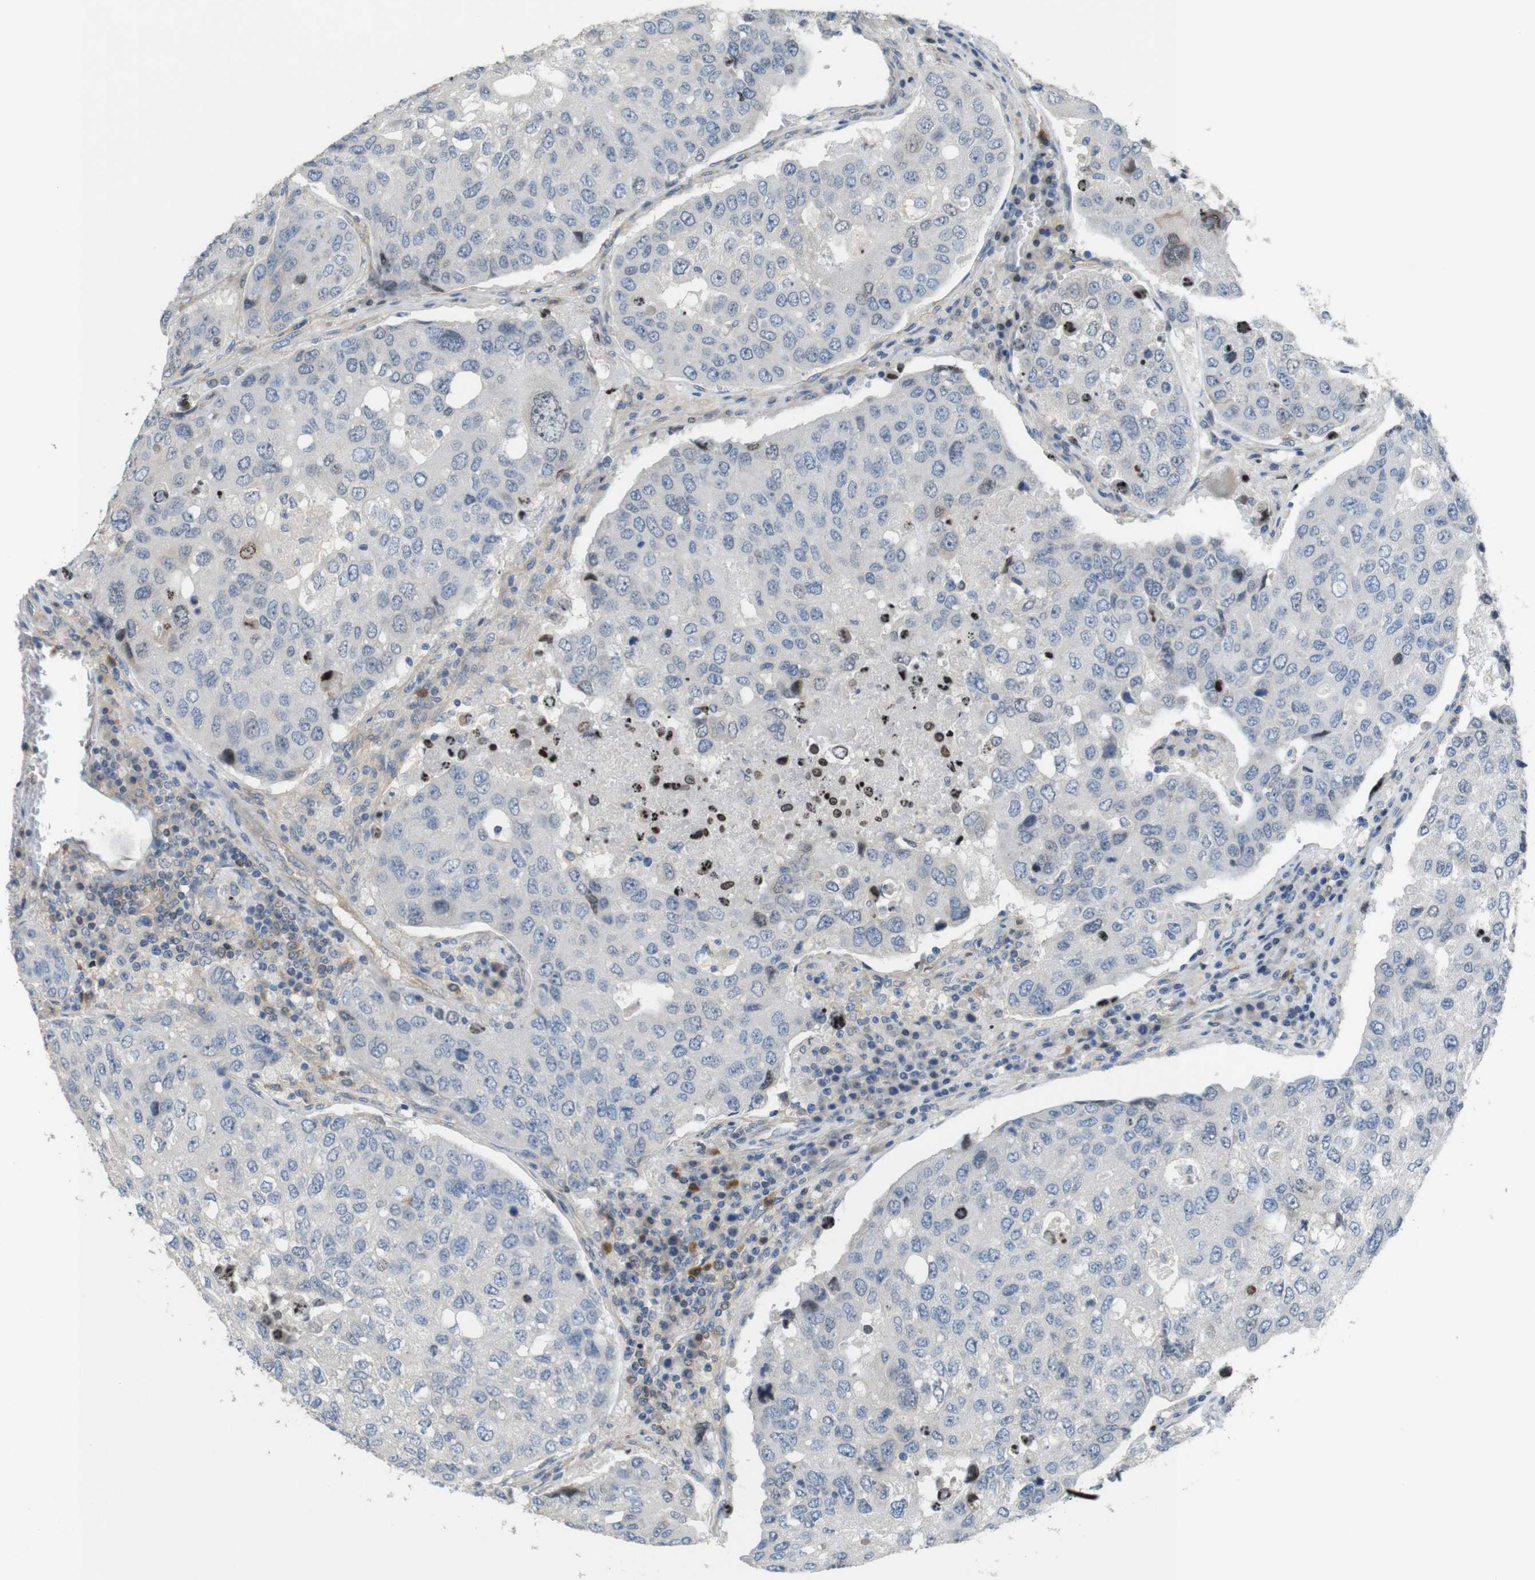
{"staining": {"intensity": "negative", "quantity": "none", "location": "none"}, "tissue": "urothelial cancer", "cell_type": "Tumor cells", "image_type": "cancer", "snomed": [{"axis": "morphology", "description": "Urothelial carcinoma, High grade"}, {"axis": "topography", "description": "Lymph node"}, {"axis": "topography", "description": "Urinary bladder"}], "caption": "Urothelial carcinoma (high-grade) stained for a protein using immunohistochemistry shows no positivity tumor cells.", "gene": "PCDH10", "patient": {"sex": "male", "age": 51}}